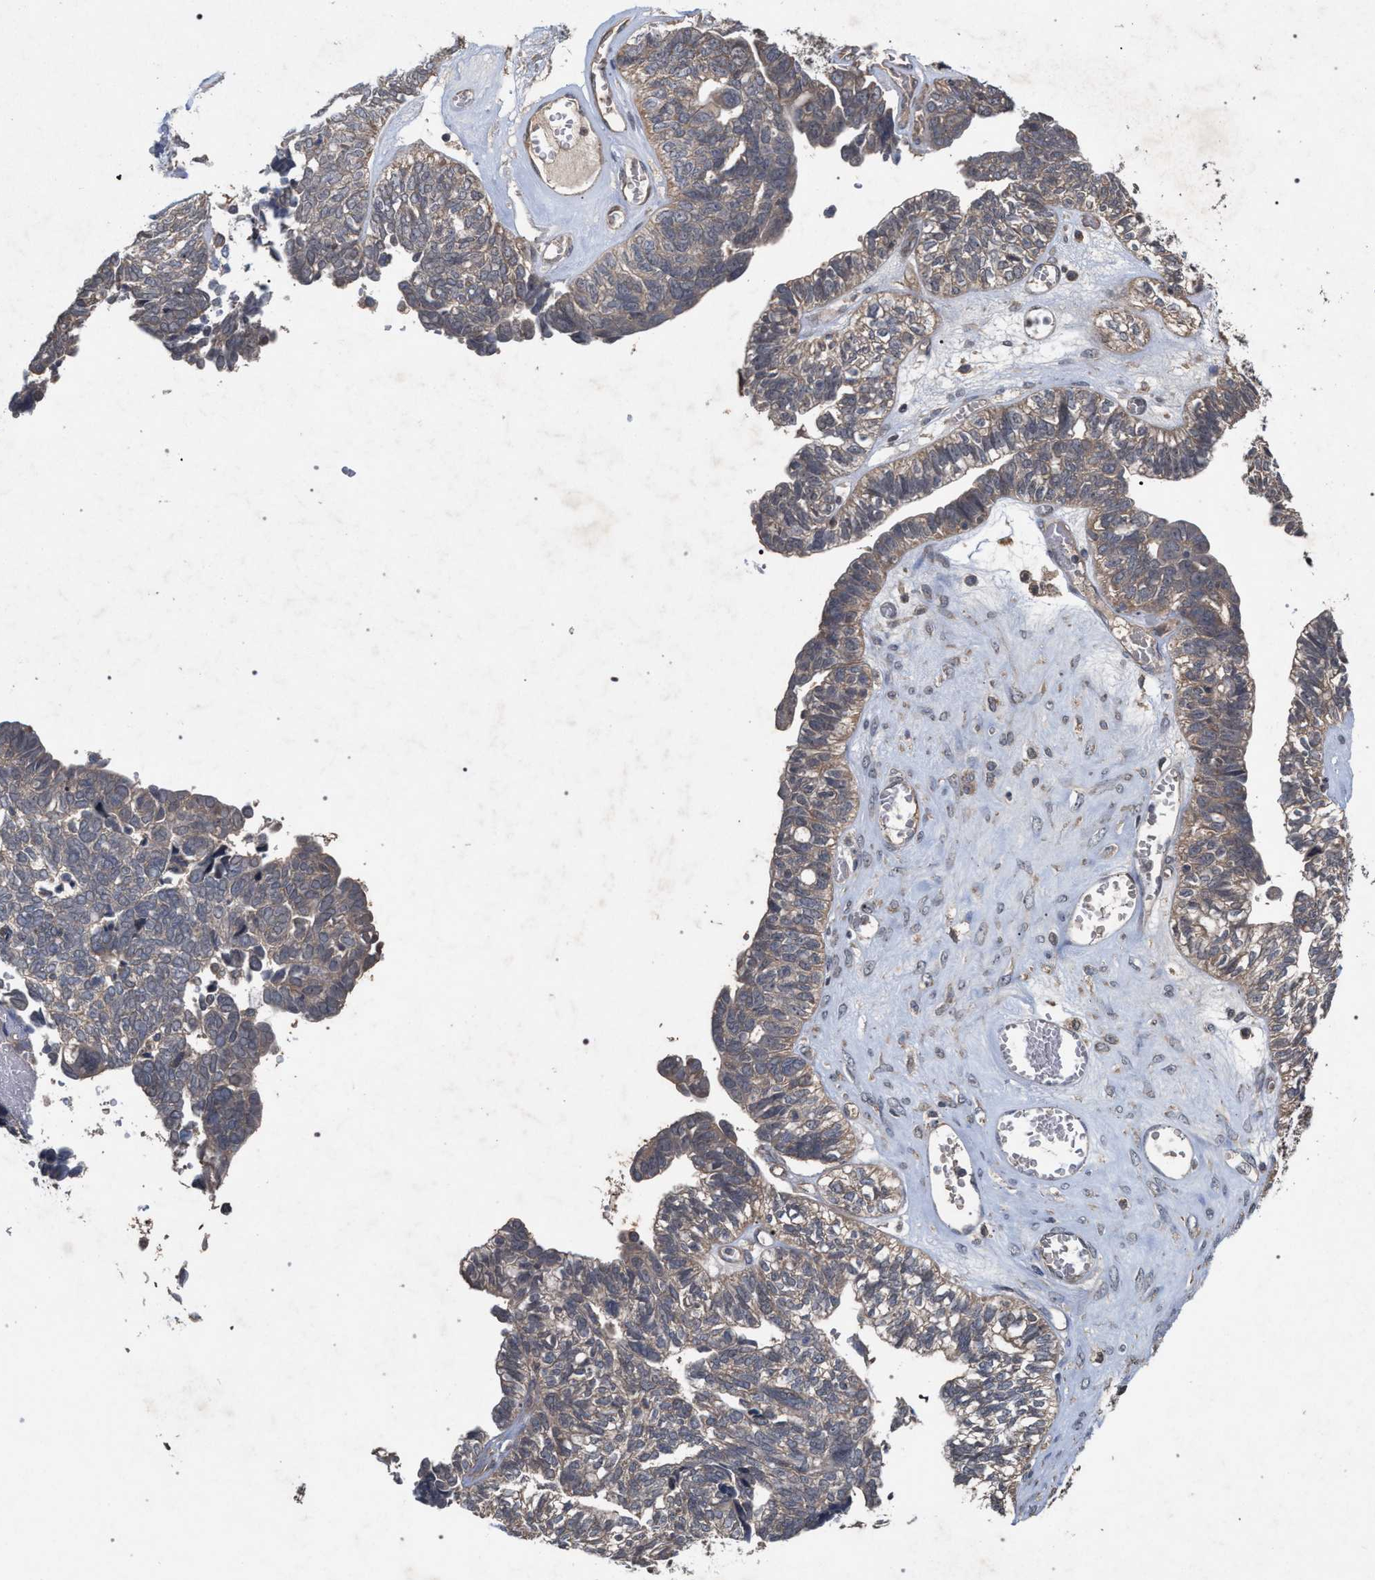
{"staining": {"intensity": "weak", "quantity": "<25%", "location": "cytoplasmic/membranous"}, "tissue": "ovarian cancer", "cell_type": "Tumor cells", "image_type": "cancer", "snomed": [{"axis": "morphology", "description": "Cystadenocarcinoma, serous, NOS"}, {"axis": "topography", "description": "Ovary"}], "caption": "Immunohistochemical staining of ovarian cancer demonstrates no significant staining in tumor cells.", "gene": "SLC4A4", "patient": {"sex": "female", "age": 79}}